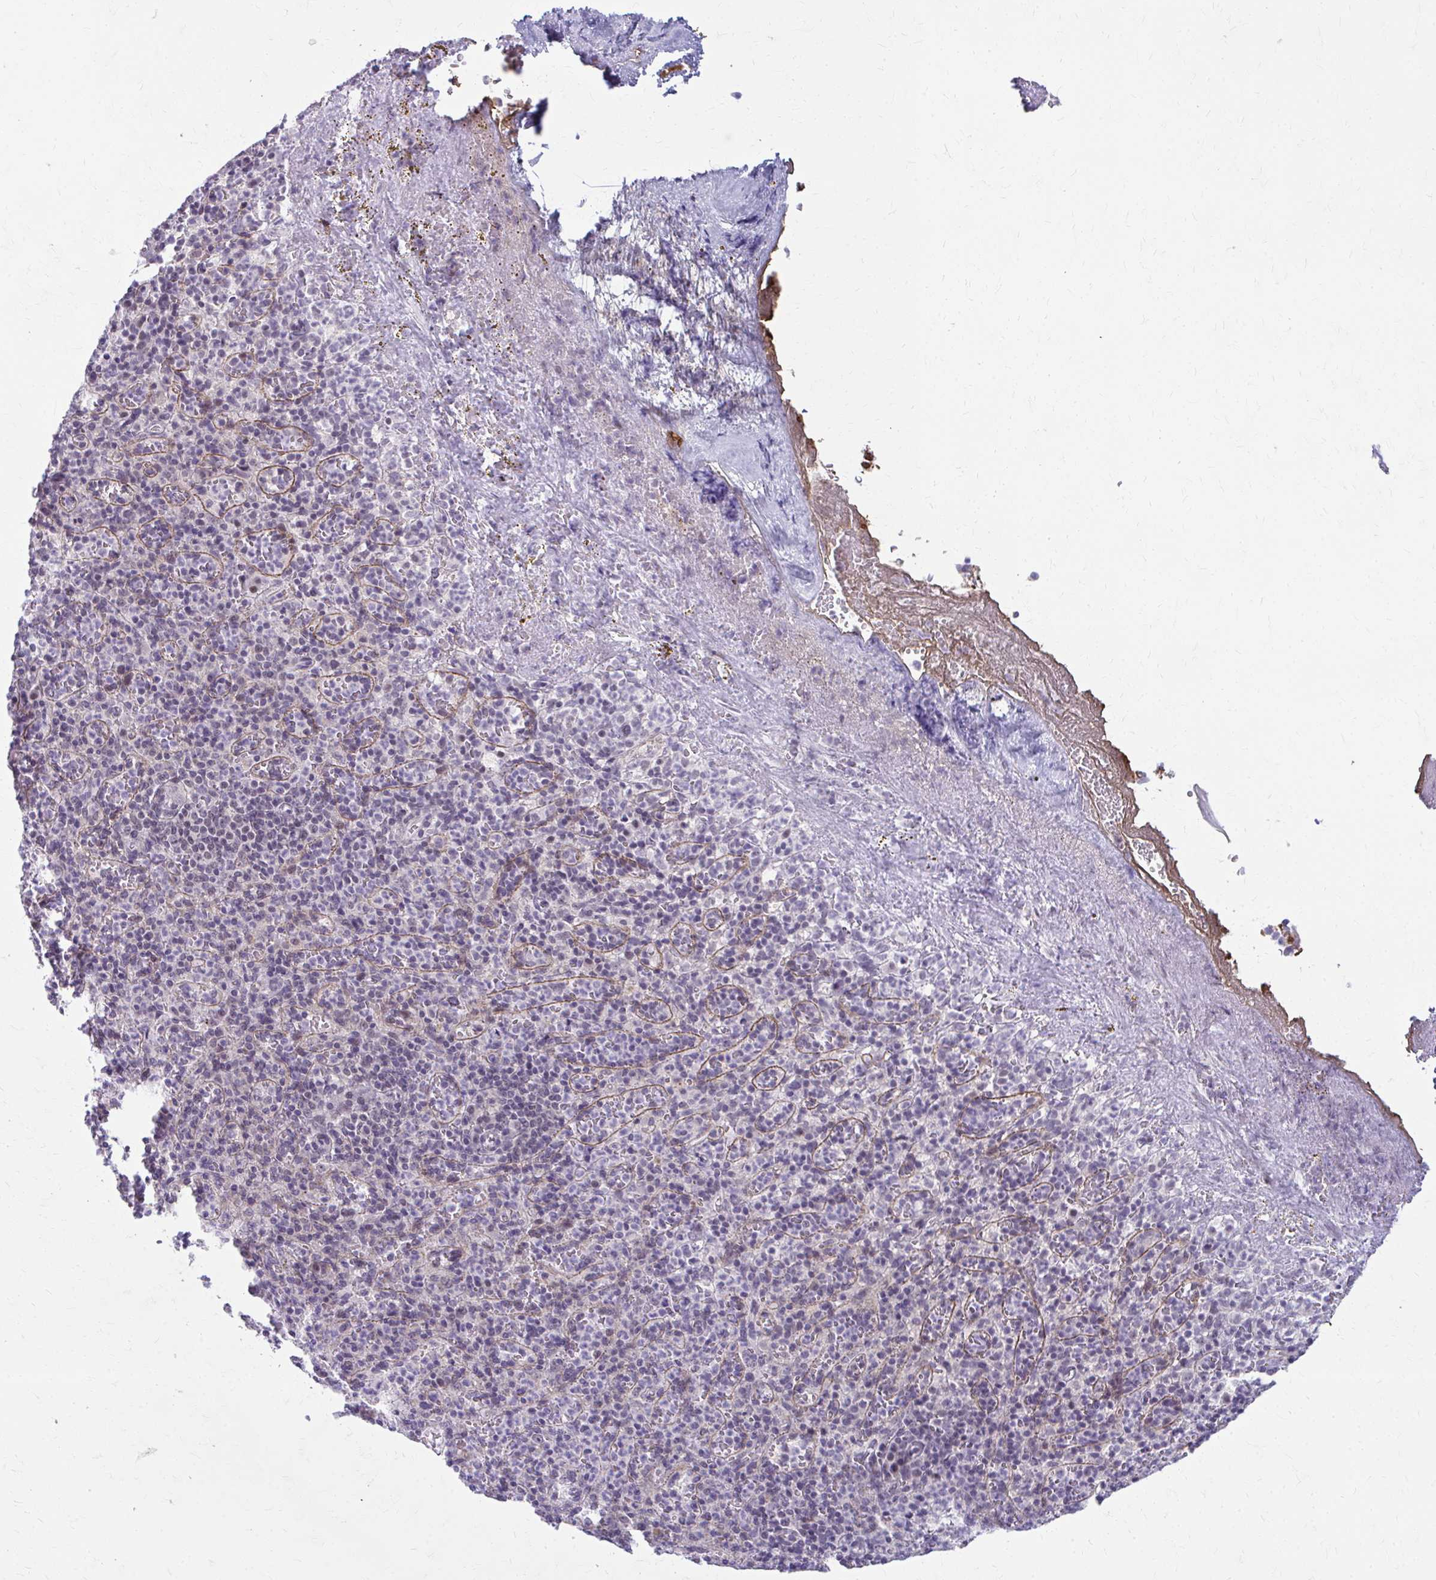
{"staining": {"intensity": "negative", "quantity": "none", "location": "none"}, "tissue": "spleen", "cell_type": "Cells in red pulp", "image_type": "normal", "snomed": [{"axis": "morphology", "description": "Normal tissue, NOS"}, {"axis": "topography", "description": "Spleen"}], "caption": "Cells in red pulp show no significant staining in benign spleen. (Stains: DAB immunohistochemistry (IHC) with hematoxylin counter stain, Microscopy: brightfield microscopy at high magnification).", "gene": "MAF1", "patient": {"sex": "female", "age": 74}}